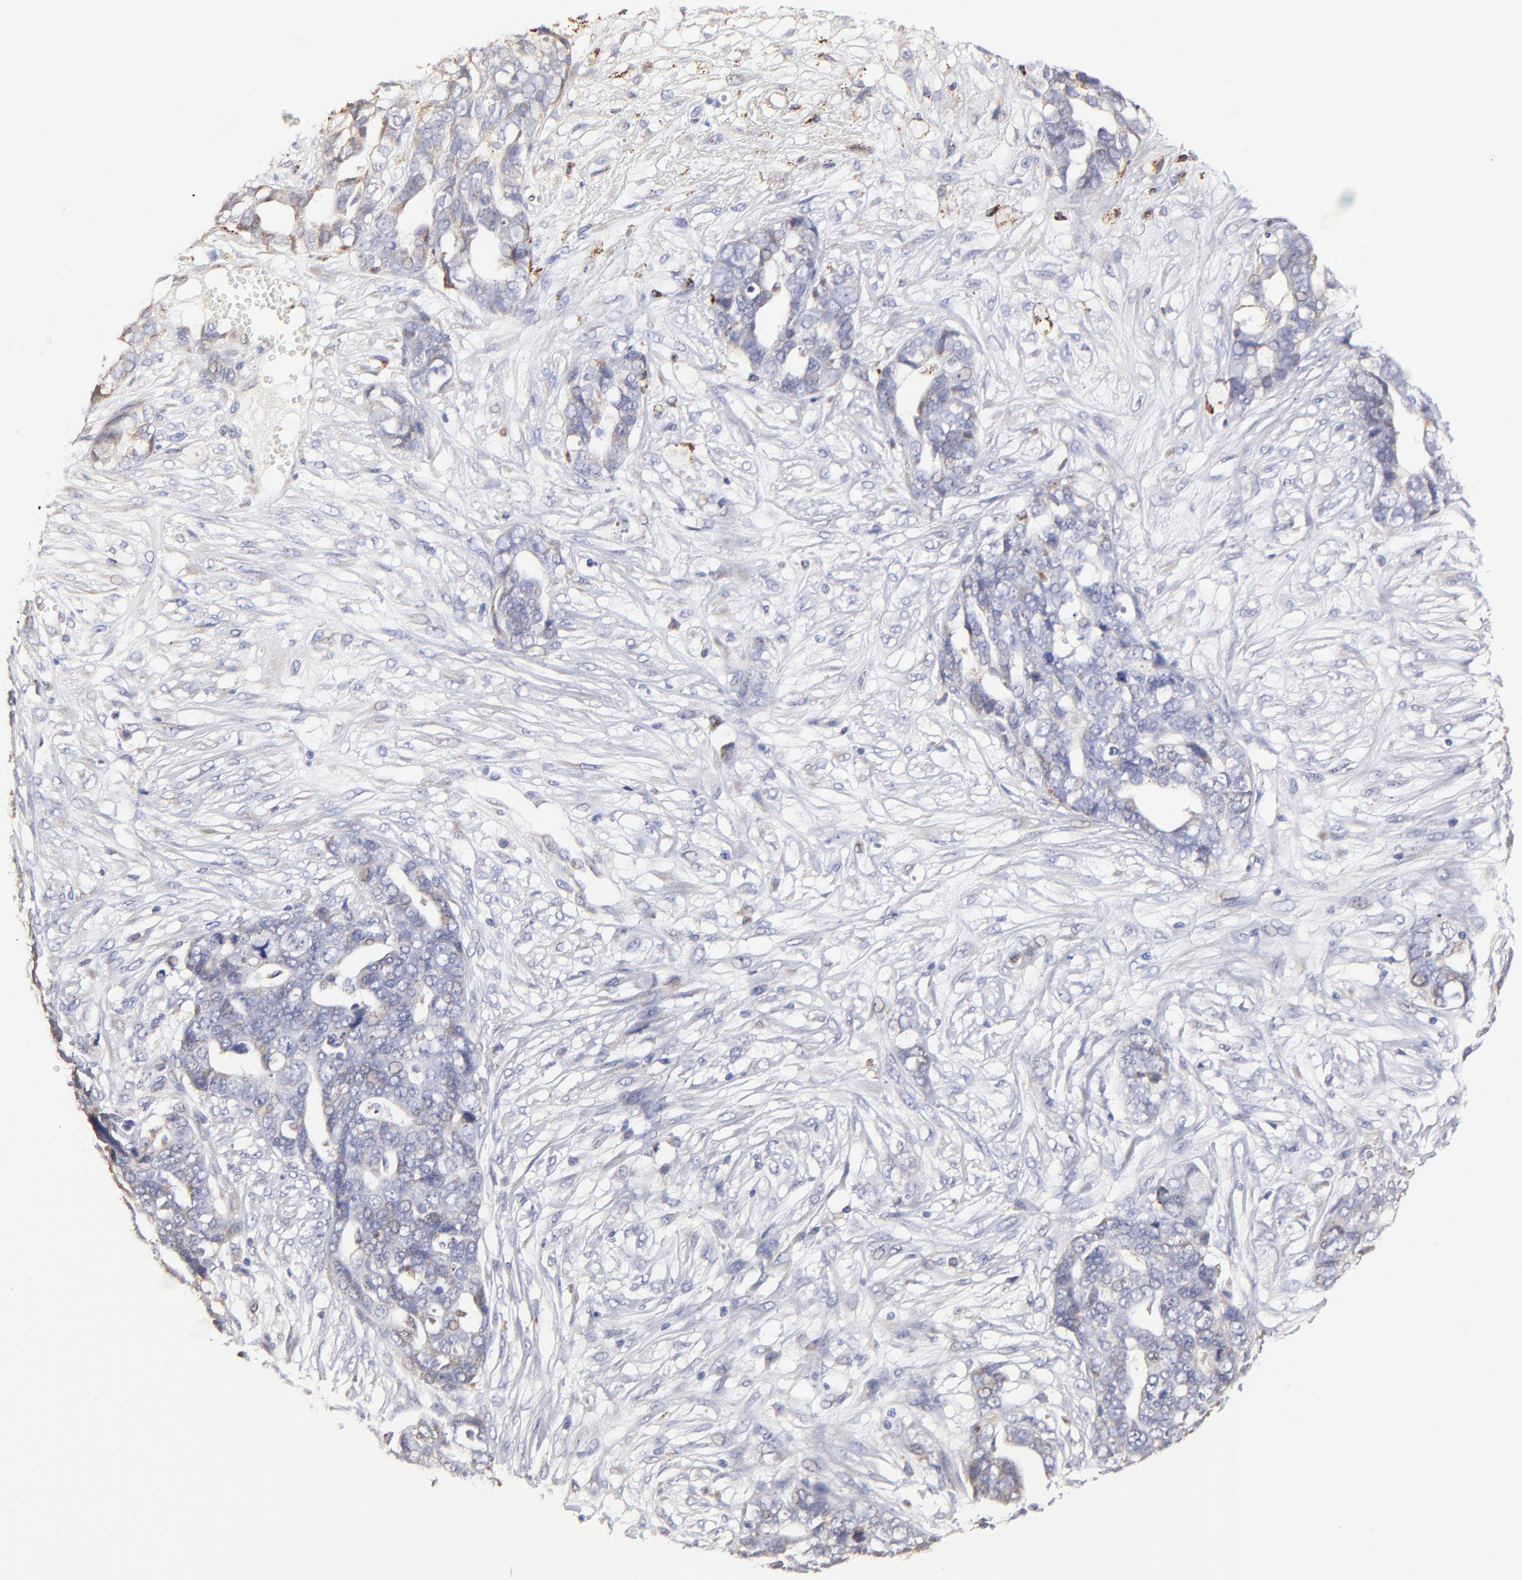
{"staining": {"intensity": "weak", "quantity": "<25%", "location": "cytoplasmic/membranous"}, "tissue": "ovarian cancer", "cell_type": "Tumor cells", "image_type": "cancer", "snomed": [{"axis": "morphology", "description": "Normal tissue, NOS"}, {"axis": "morphology", "description": "Cystadenocarcinoma, serous, NOS"}, {"axis": "topography", "description": "Fallopian tube"}, {"axis": "topography", "description": "Ovary"}], "caption": "This histopathology image is of ovarian cancer (serous cystadenocarcinoma) stained with immunohistochemistry (IHC) to label a protein in brown with the nuclei are counter-stained blue. There is no positivity in tumor cells.", "gene": "GCSAM", "patient": {"sex": "female", "age": 56}}